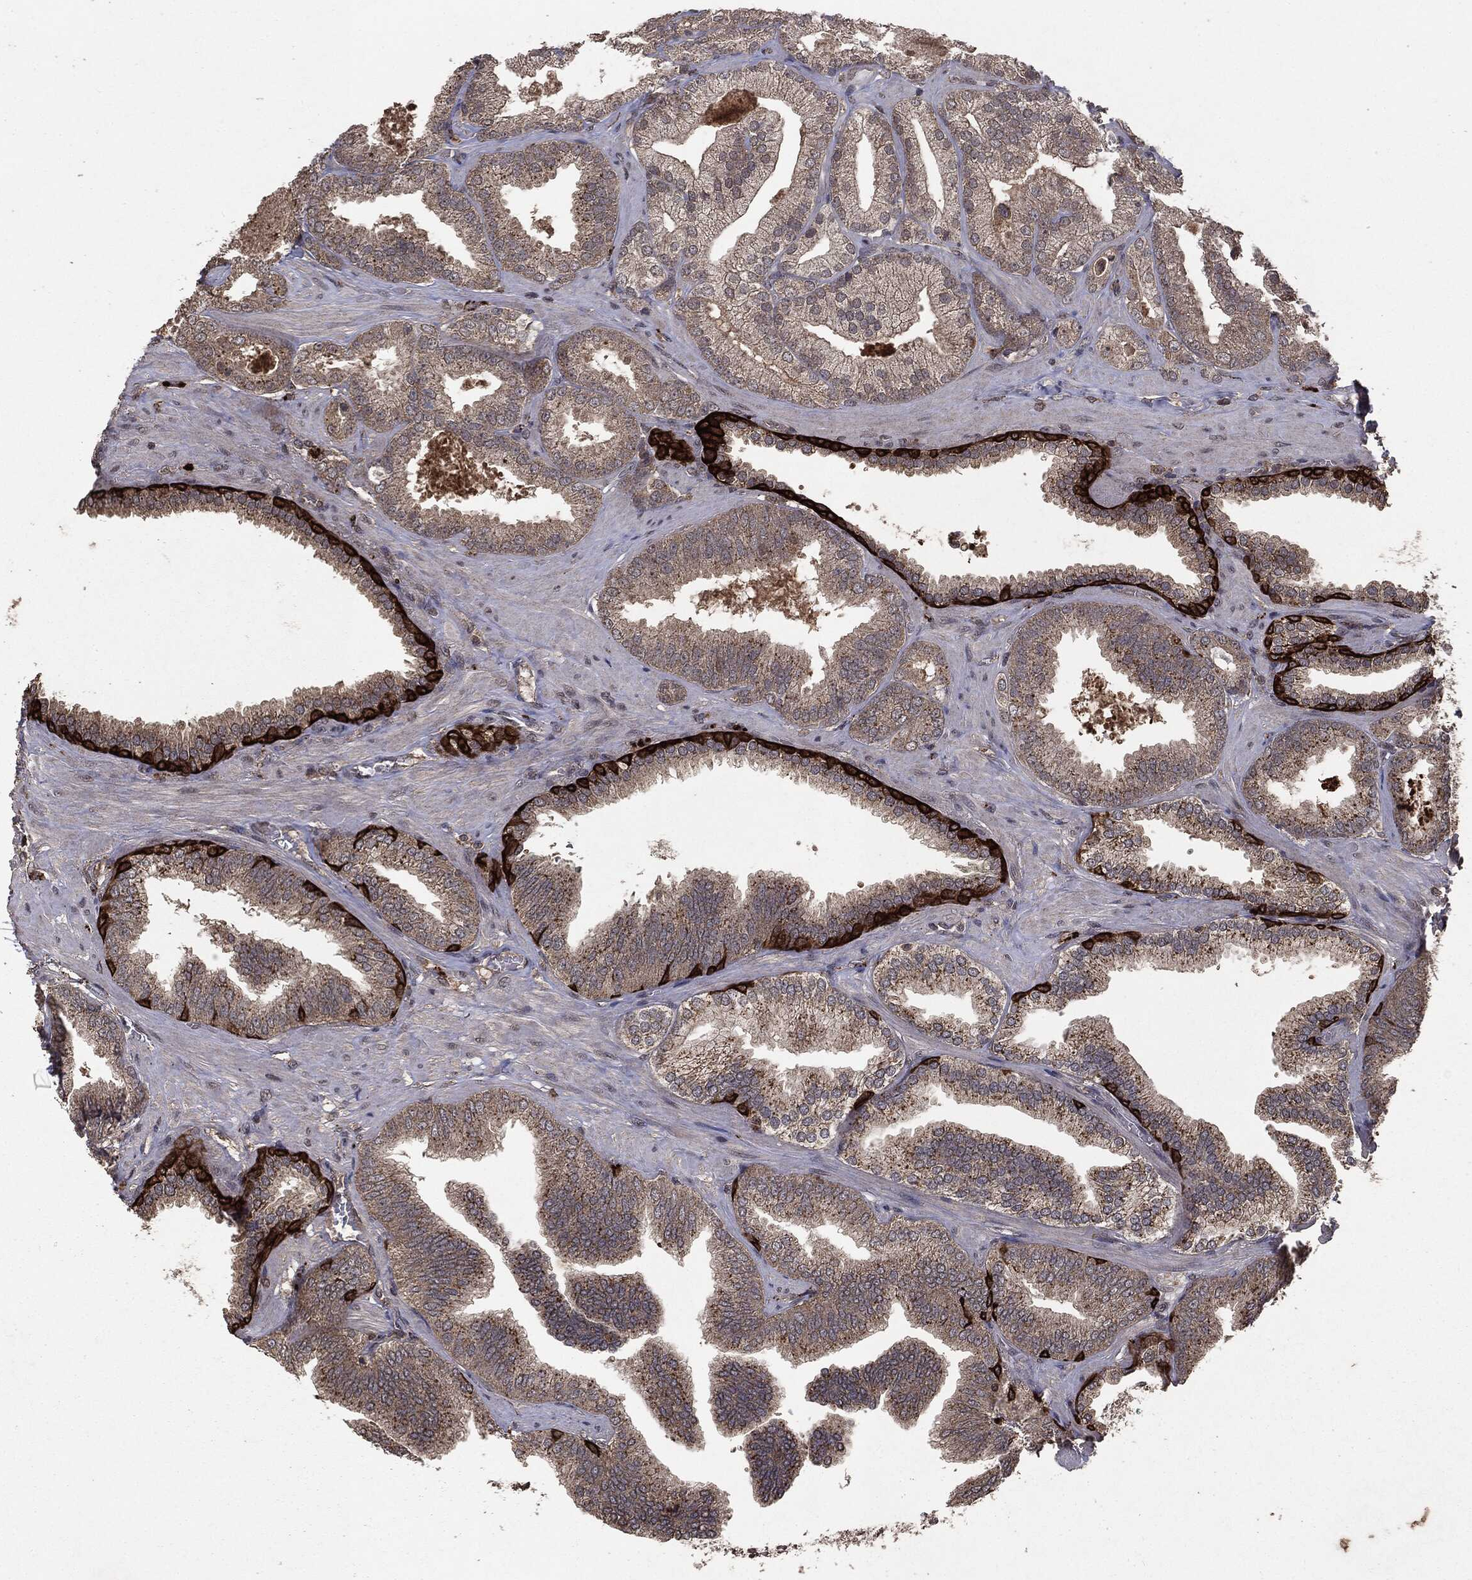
{"staining": {"intensity": "weak", "quantity": "25%-75%", "location": "cytoplasmic/membranous"}, "tissue": "prostate cancer", "cell_type": "Tumor cells", "image_type": "cancer", "snomed": [{"axis": "morphology", "description": "Adenocarcinoma, High grade"}, {"axis": "topography", "description": "Prostate"}], "caption": "Protein analysis of high-grade adenocarcinoma (prostate) tissue reveals weak cytoplasmic/membranous expression in approximately 25%-75% of tumor cells. (brown staining indicates protein expression, while blue staining denotes nuclei).", "gene": "MTOR", "patient": {"sex": "male", "age": 68}}